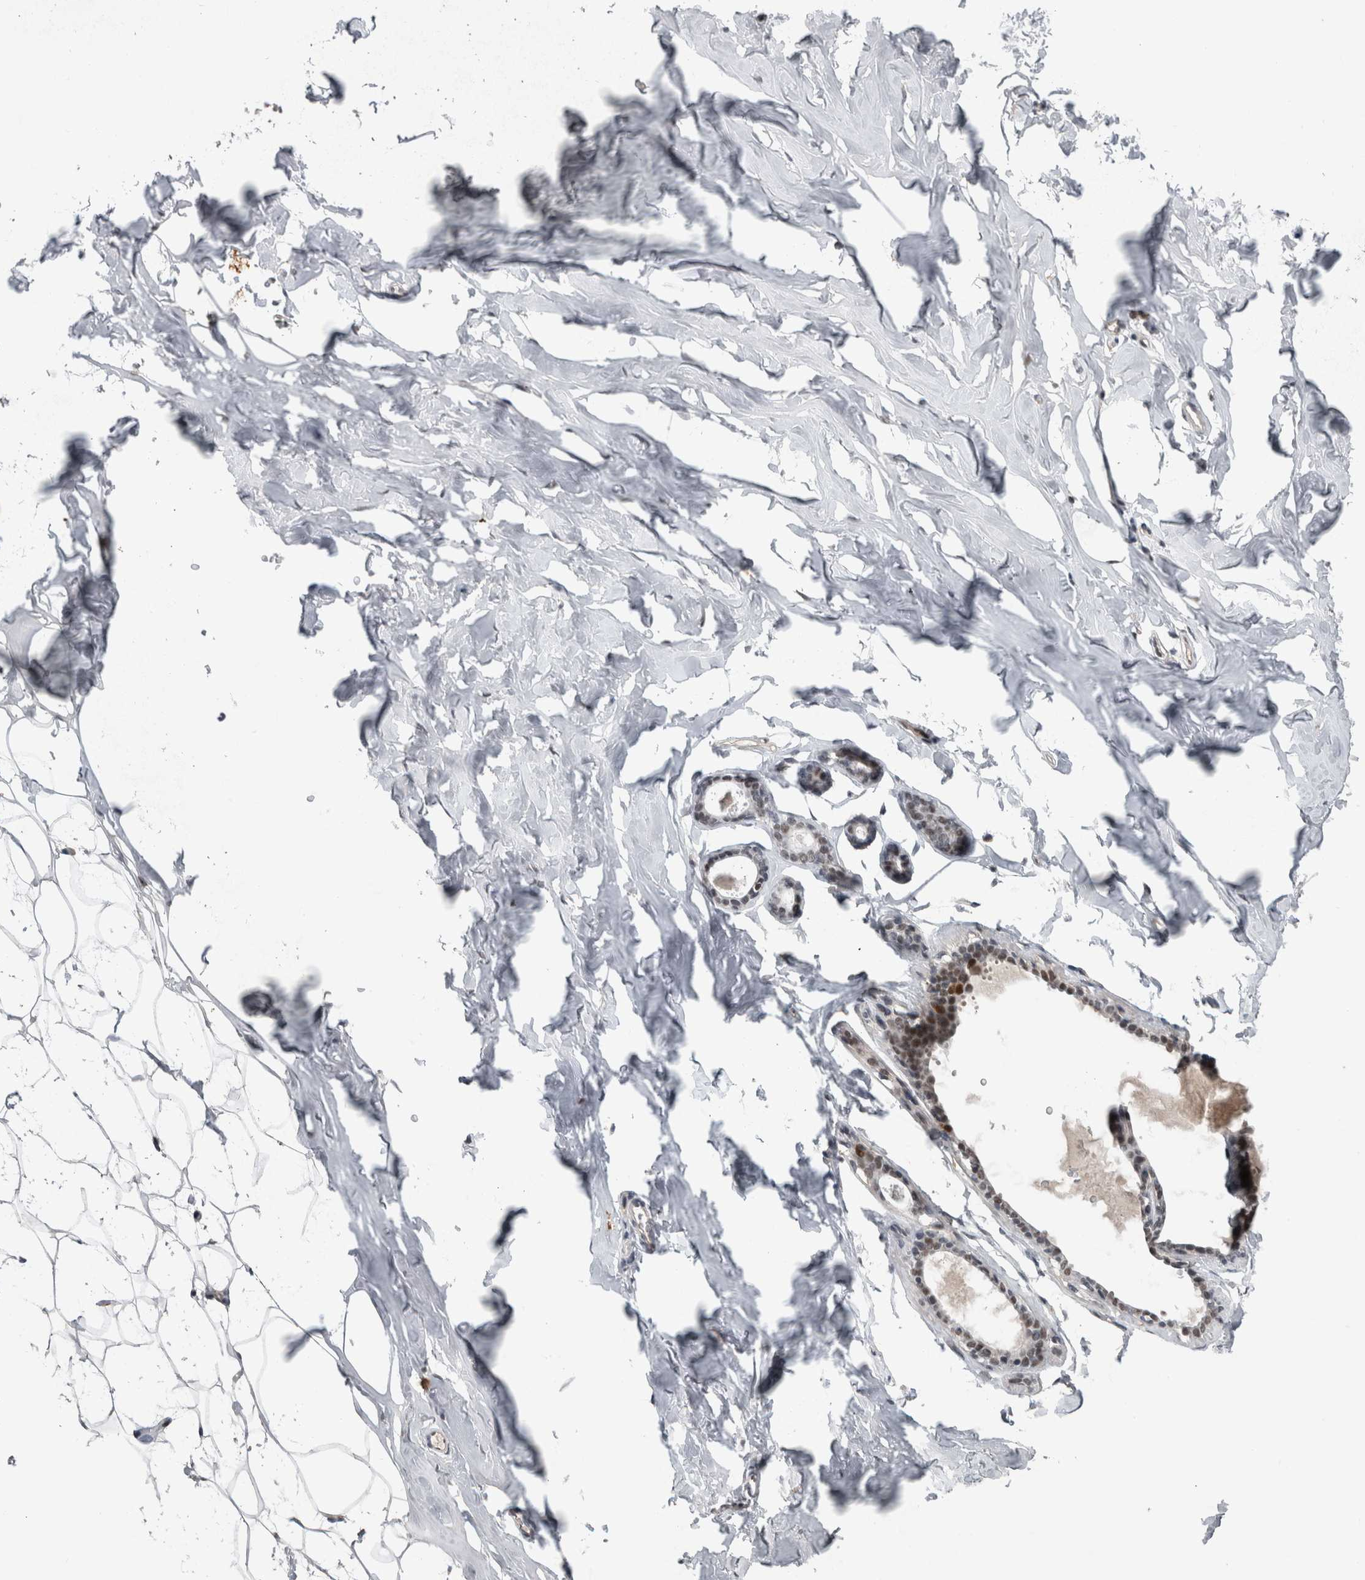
{"staining": {"intensity": "negative", "quantity": "none", "location": "none"}, "tissue": "adipose tissue", "cell_type": "Adipocytes", "image_type": "normal", "snomed": [{"axis": "morphology", "description": "Normal tissue, NOS"}, {"axis": "morphology", "description": "Fibrosis, NOS"}, {"axis": "topography", "description": "Breast"}, {"axis": "topography", "description": "Adipose tissue"}], "caption": "Immunohistochemistry (IHC) of unremarkable human adipose tissue reveals no staining in adipocytes.", "gene": "POLD2", "patient": {"sex": "female", "age": 39}}